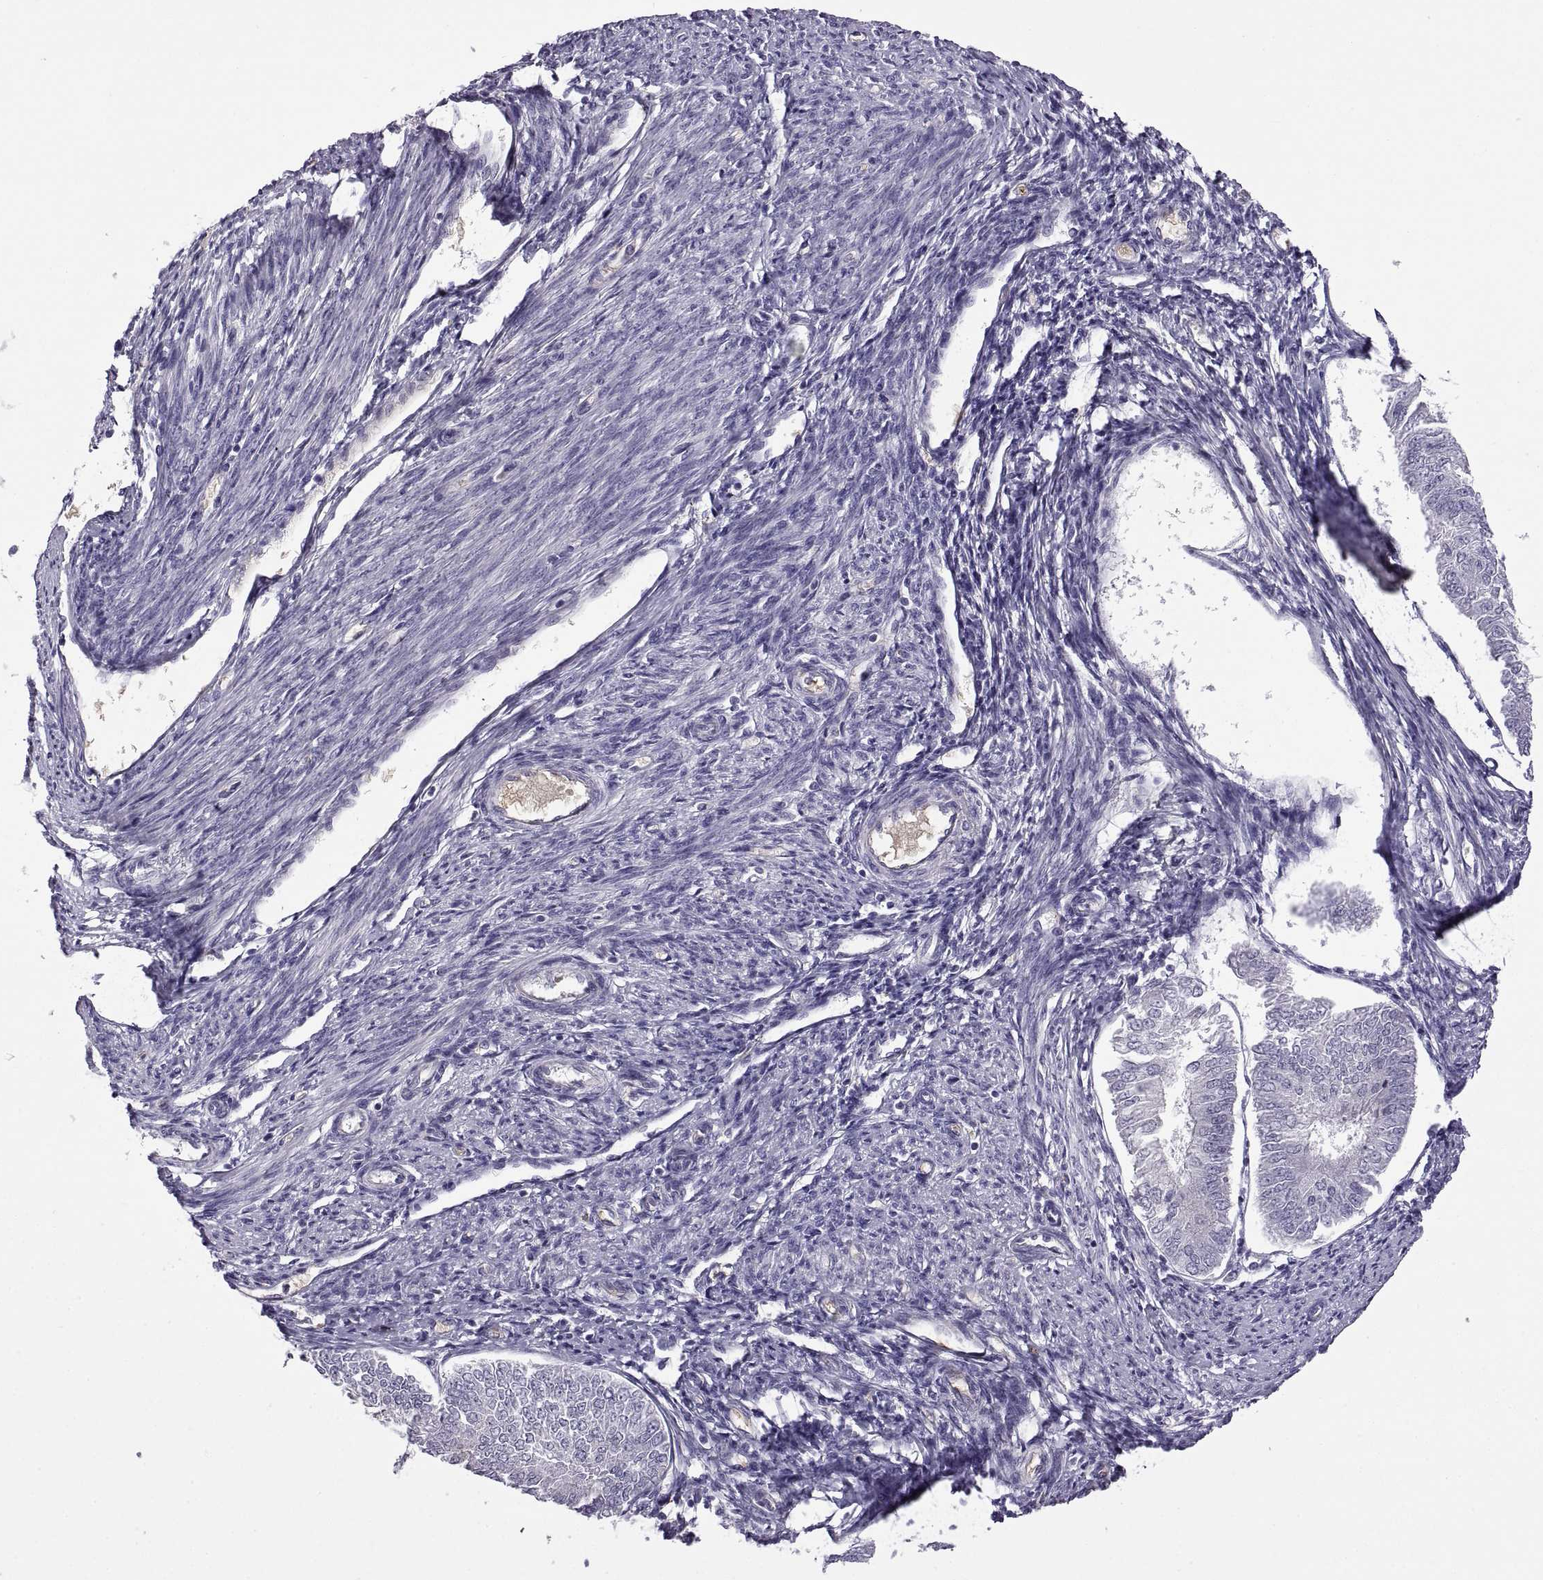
{"staining": {"intensity": "negative", "quantity": "none", "location": "none"}, "tissue": "endometrial cancer", "cell_type": "Tumor cells", "image_type": "cancer", "snomed": [{"axis": "morphology", "description": "Adenocarcinoma, NOS"}, {"axis": "topography", "description": "Endometrium"}], "caption": "IHC image of human adenocarcinoma (endometrial) stained for a protein (brown), which shows no staining in tumor cells.", "gene": "MEIOC", "patient": {"sex": "female", "age": 58}}